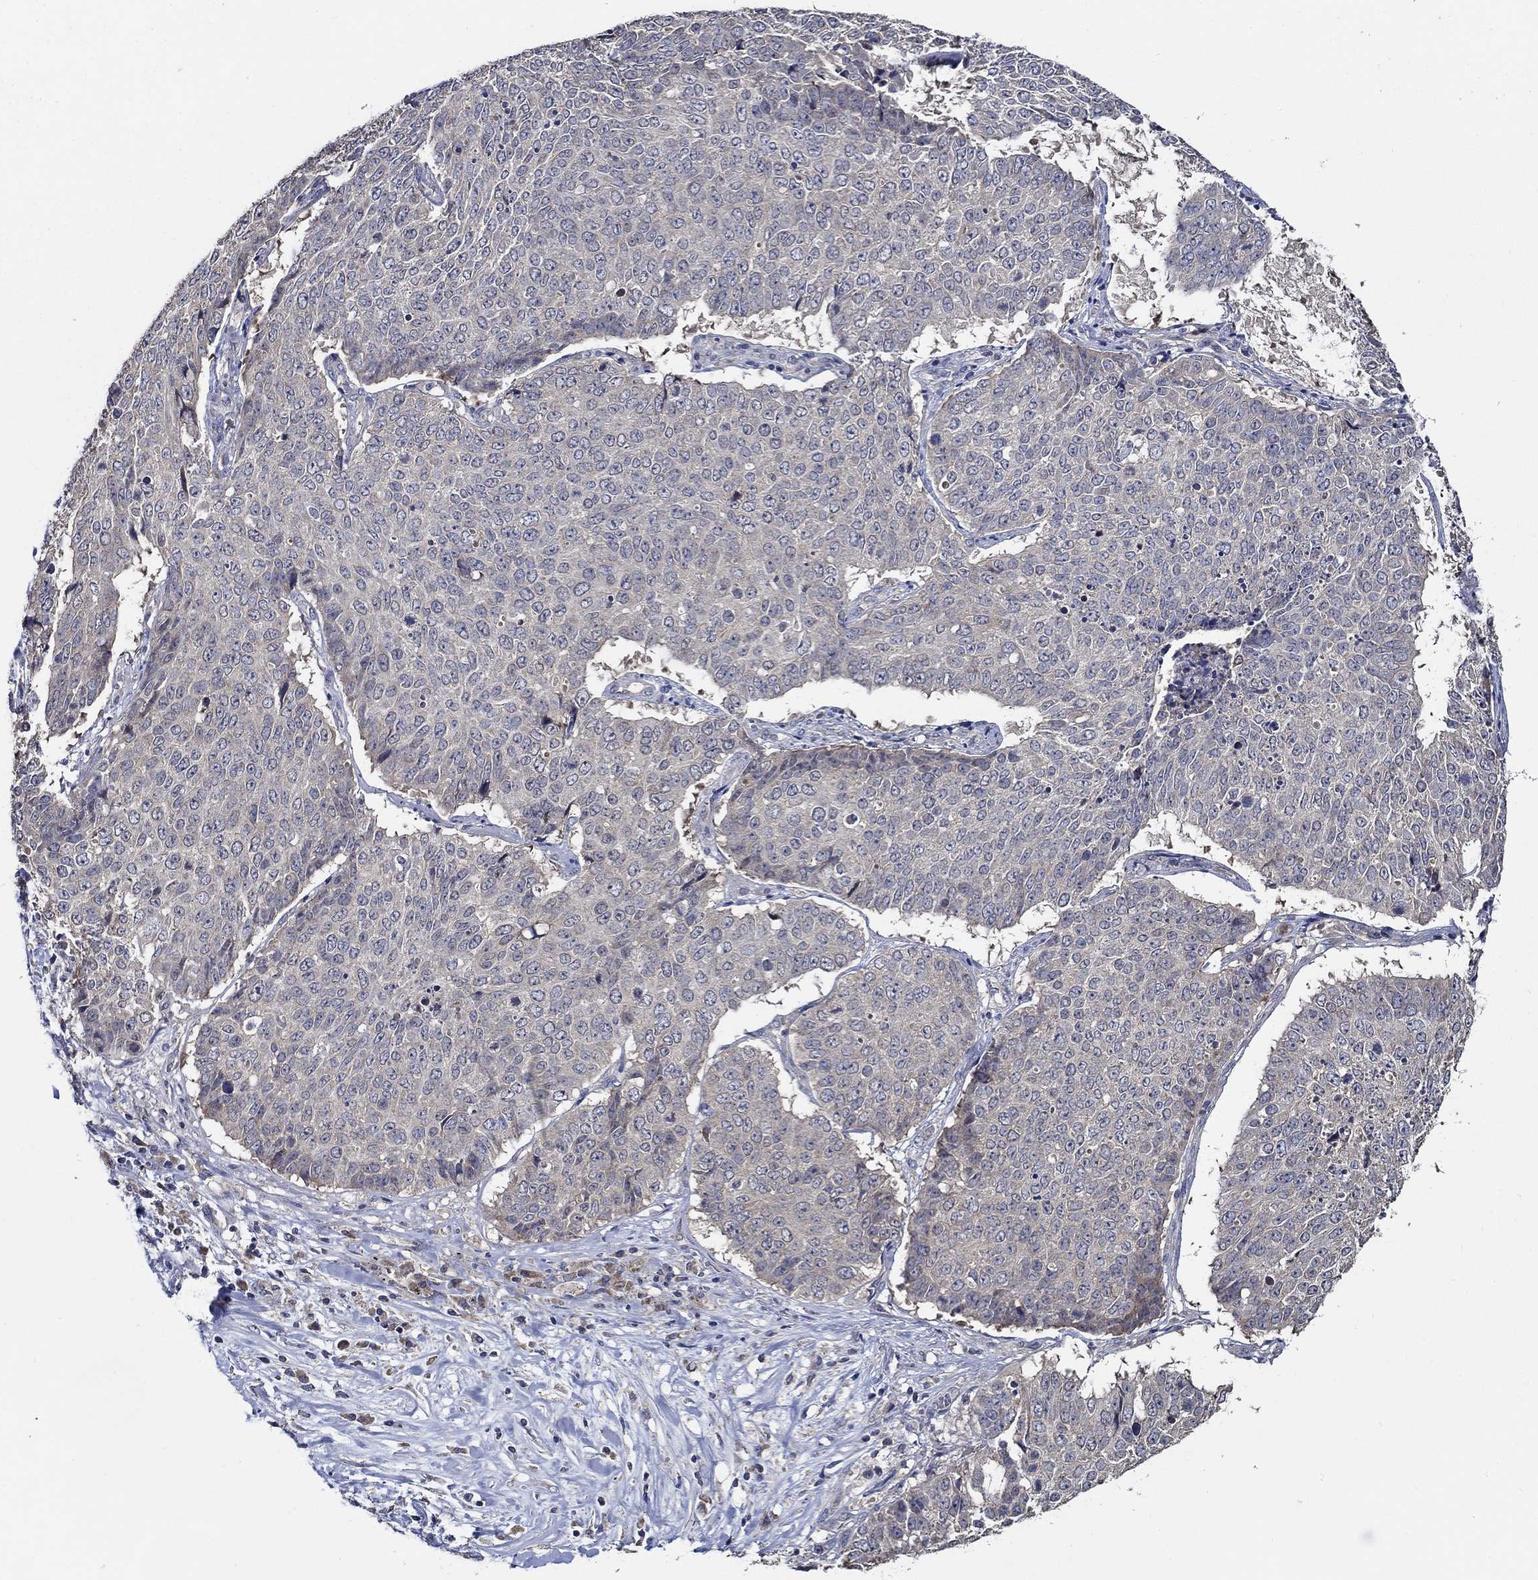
{"staining": {"intensity": "negative", "quantity": "none", "location": "none"}, "tissue": "lung cancer", "cell_type": "Tumor cells", "image_type": "cancer", "snomed": [{"axis": "morphology", "description": "Normal tissue, NOS"}, {"axis": "morphology", "description": "Squamous cell carcinoma, NOS"}, {"axis": "topography", "description": "Bronchus"}, {"axis": "topography", "description": "Lung"}], "caption": "Image shows no significant protein expression in tumor cells of lung cancer. The staining is performed using DAB brown chromogen with nuclei counter-stained in using hematoxylin.", "gene": "WDR53", "patient": {"sex": "male", "age": 64}}